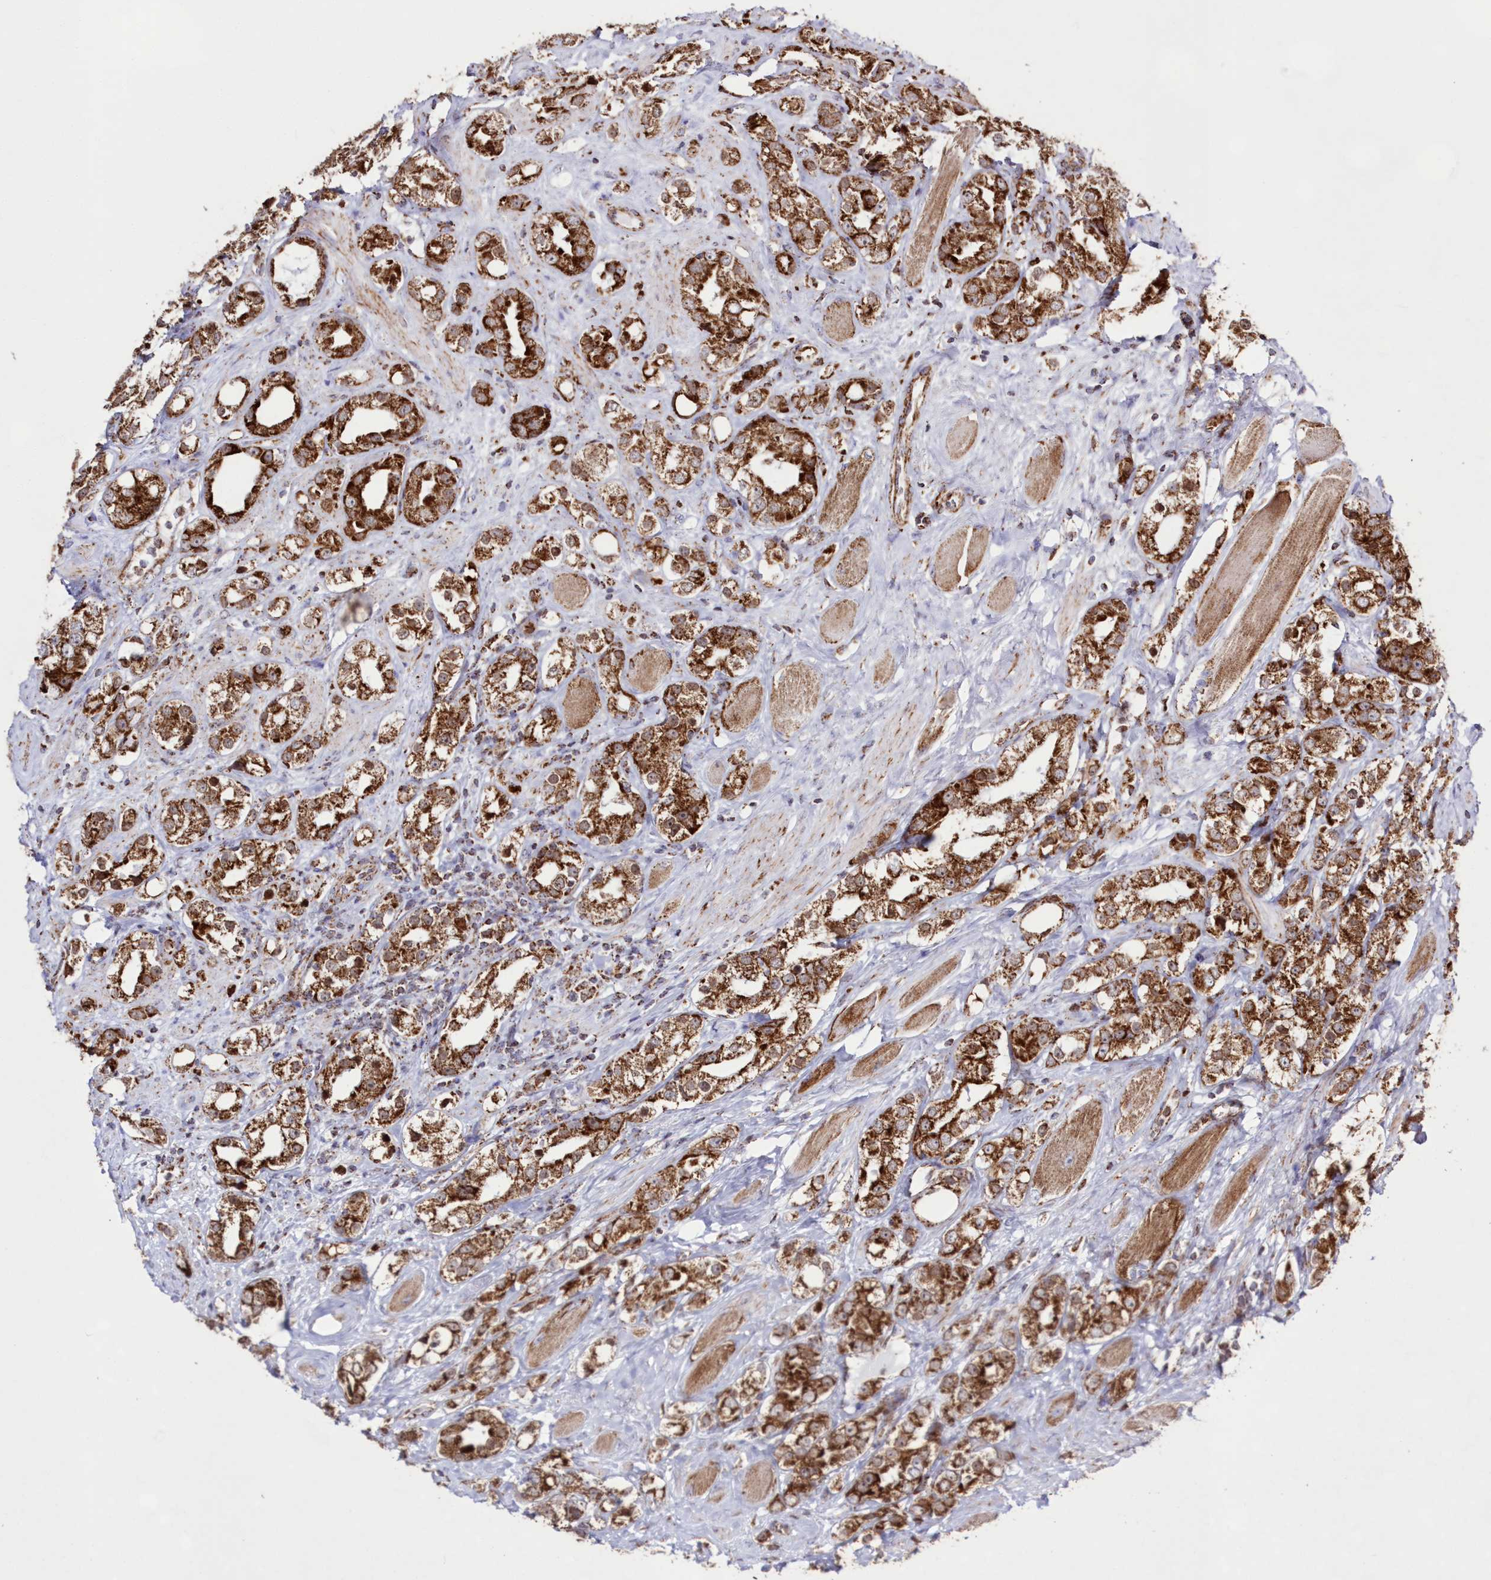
{"staining": {"intensity": "strong", "quantity": ">75%", "location": "cytoplasmic/membranous"}, "tissue": "prostate cancer", "cell_type": "Tumor cells", "image_type": "cancer", "snomed": [{"axis": "morphology", "description": "Adenocarcinoma, NOS"}, {"axis": "topography", "description": "Prostate"}], "caption": "Protein staining of prostate cancer tissue displays strong cytoplasmic/membranous staining in approximately >75% of tumor cells.", "gene": "HADHB", "patient": {"sex": "male", "age": 79}}